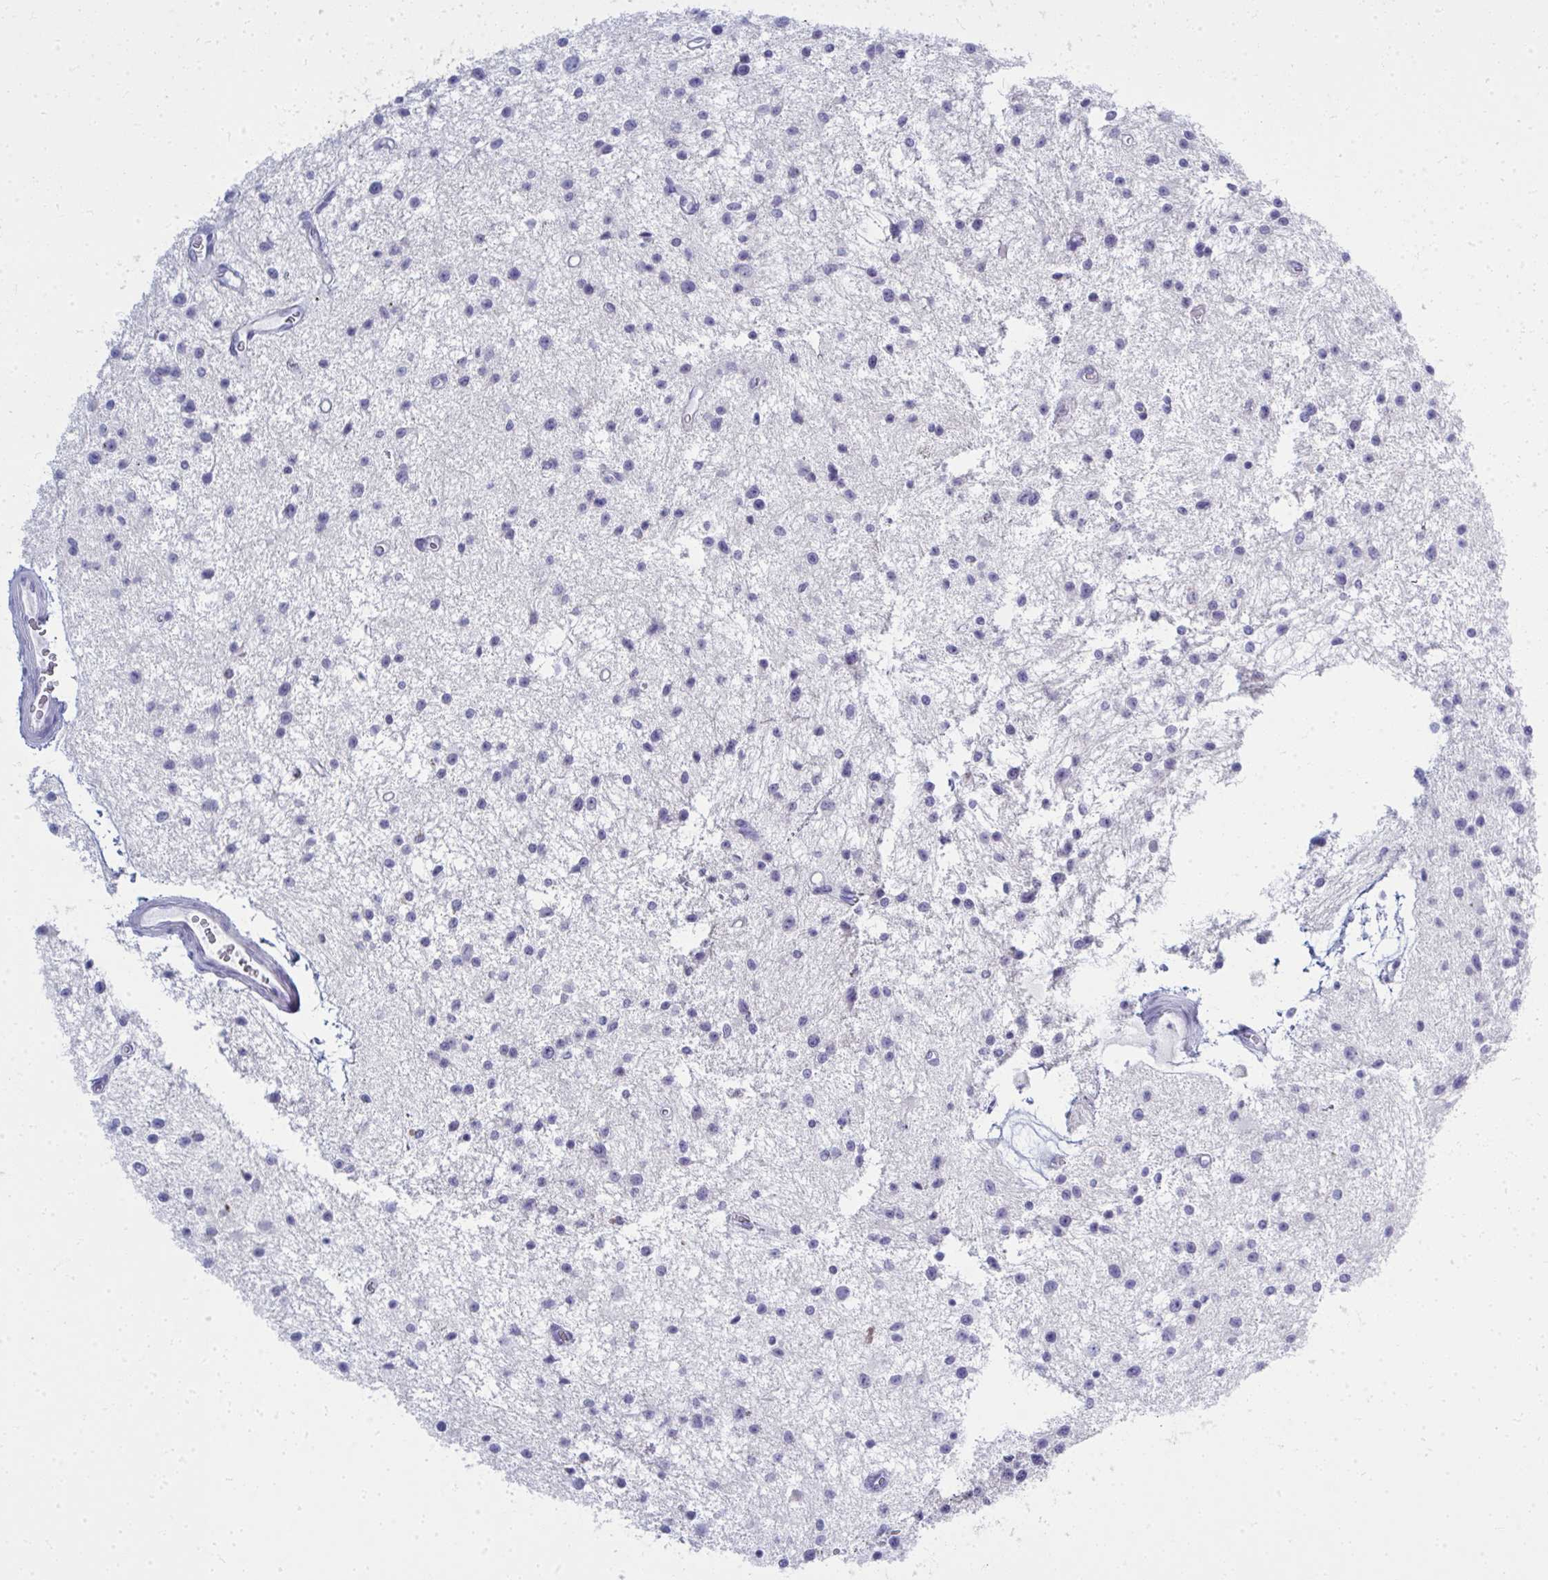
{"staining": {"intensity": "negative", "quantity": "none", "location": "none"}, "tissue": "glioma", "cell_type": "Tumor cells", "image_type": "cancer", "snomed": [{"axis": "morphology", "description": "Glioma, malignant, Low grade"}, {"axis": "topography", "description": "Brain"}], "caption": "Histopathology image shows no protein positivity in tumor cells of malignant glioma (low-grade) tissue.", "gene": "QDPR", "patient": {"sex": "male", "age": 43}}